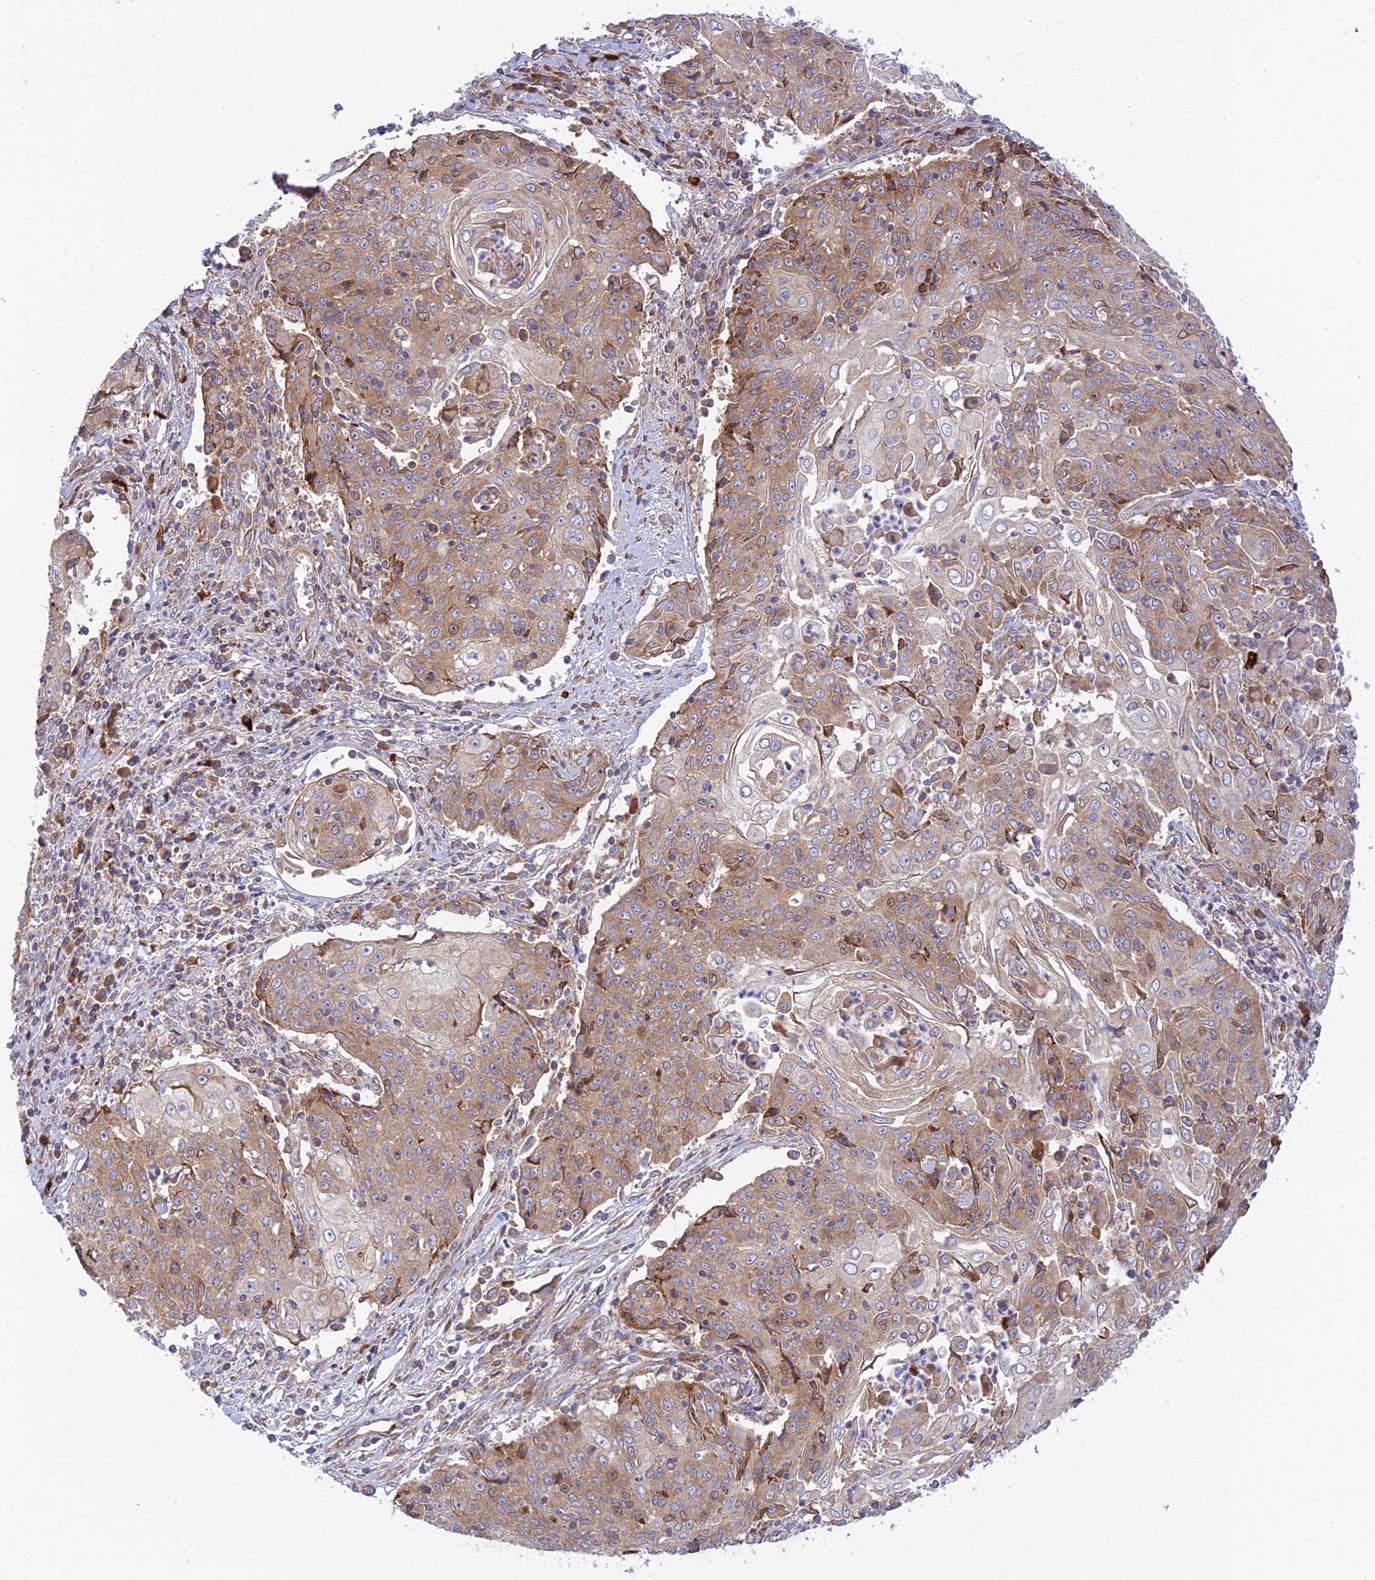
{"staining": {"intensity": "moderate", "quantity": ">75%", "location": "cytoplasmic/membranous"}, "tissue": "cervical cancer", "cell_type": "Tumor cells", "image_type": "cancer", "snomed": [{"axis": "morphology", "description": "Squamous cell carcinoma, NOS"}, {"axis": "topography", "description": "Cervix"}], "caption": "Immunohistochemistry (DAB) staining of cervical cancer (squamous cell carcinoma) shows moderate cytoplasmic/membranous protein expression in about >75% of tumor cells.", "gene": "PIMREG", "patient": {"sex": "female", "age": 48}}